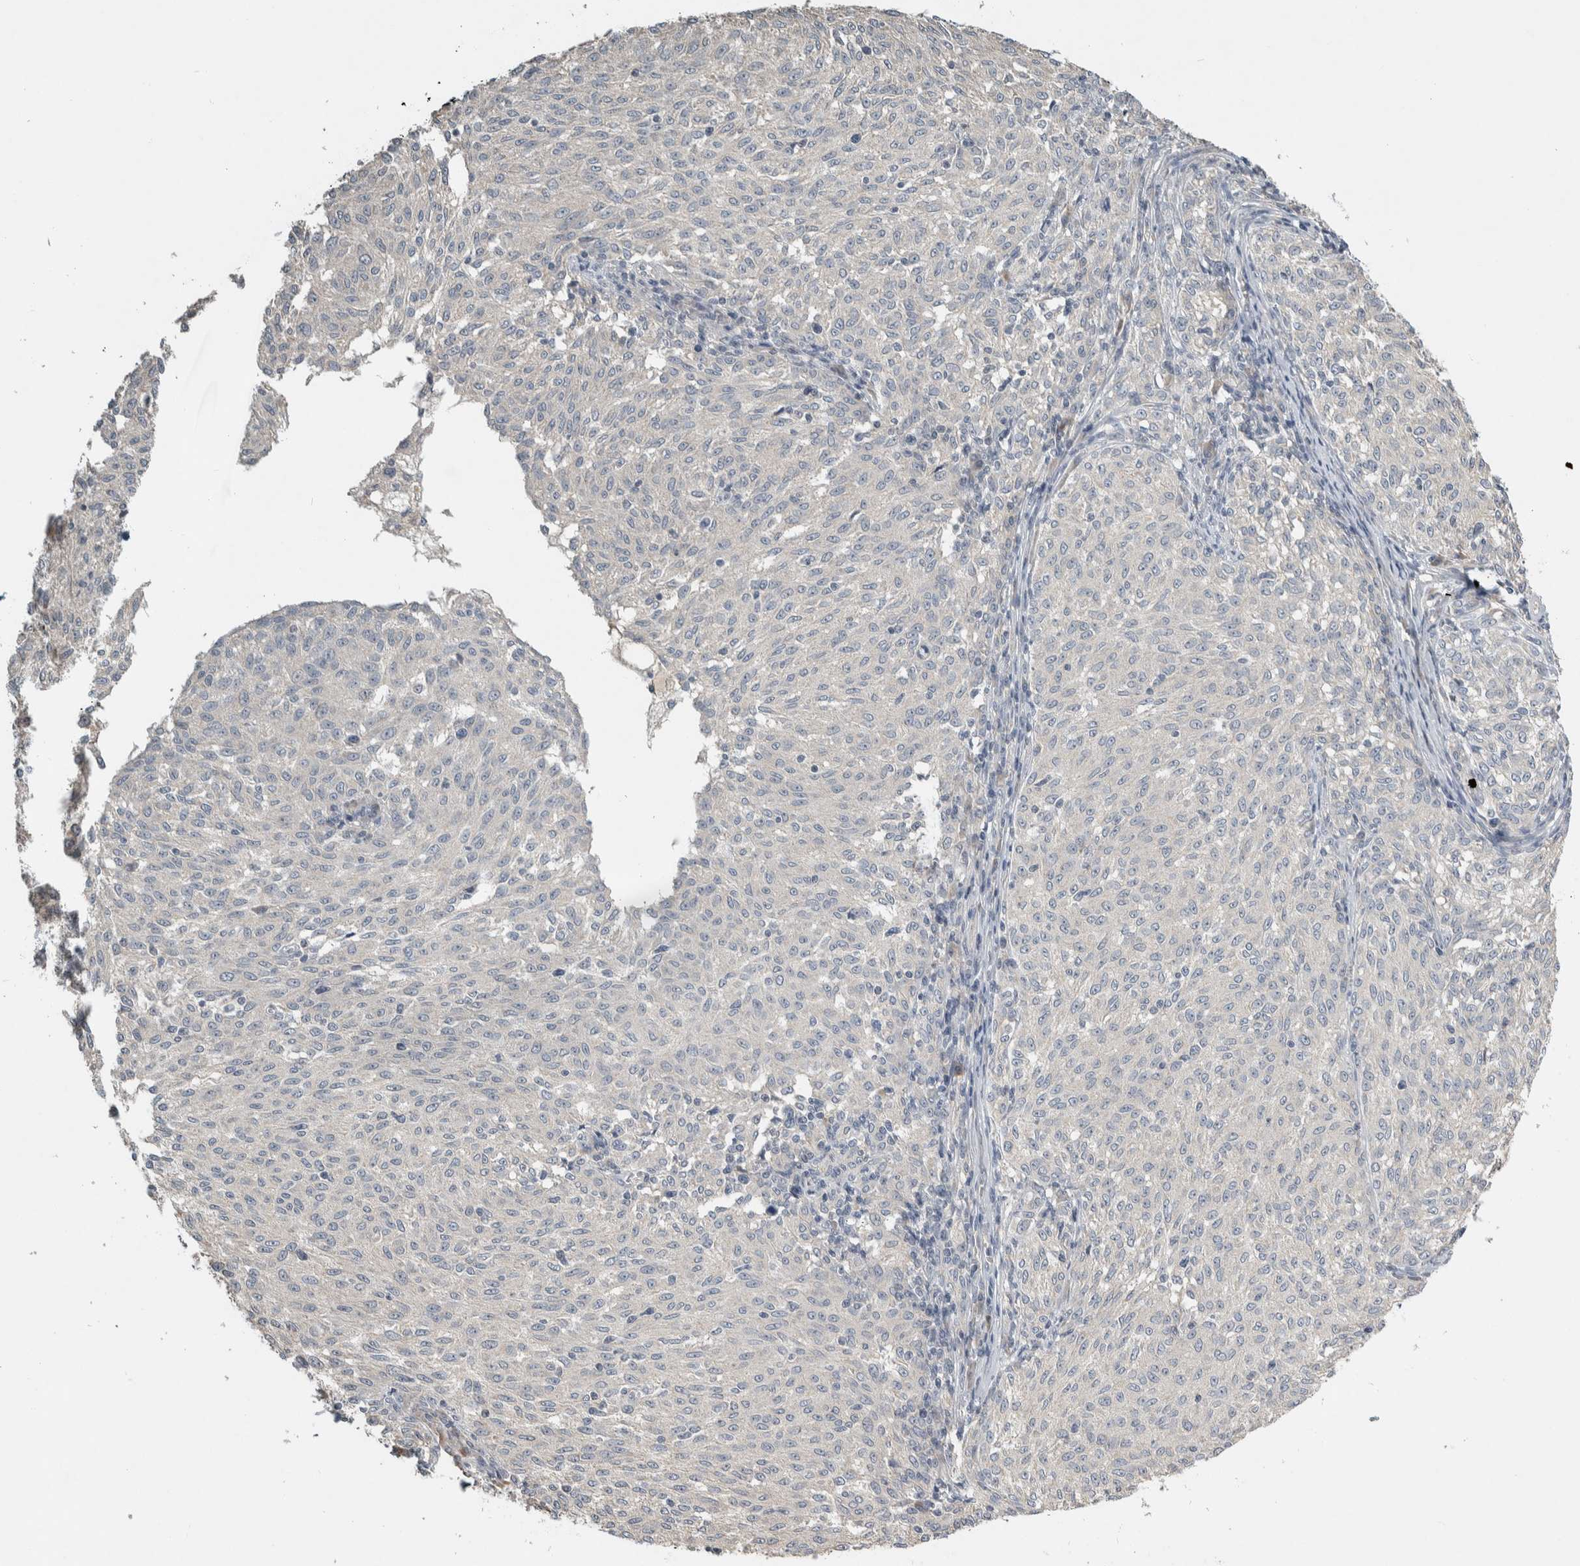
{"staining": {"intensity": "negative", "quantity": "none", "location": "none"}, "tissue": "melanoma", "cell_type": "Tumor cells", "image_type": "cancer", "snomed": [{"axis": "morphology", "description": "Malignant melanoma, NOS"}, {"axis": "topography", "description": "Skin"}], "caption": "Tumor cells are negative for protein expression in human melanoma.", "gene": "EIF3H", "patient": {"sex": "female", "age": 72}}